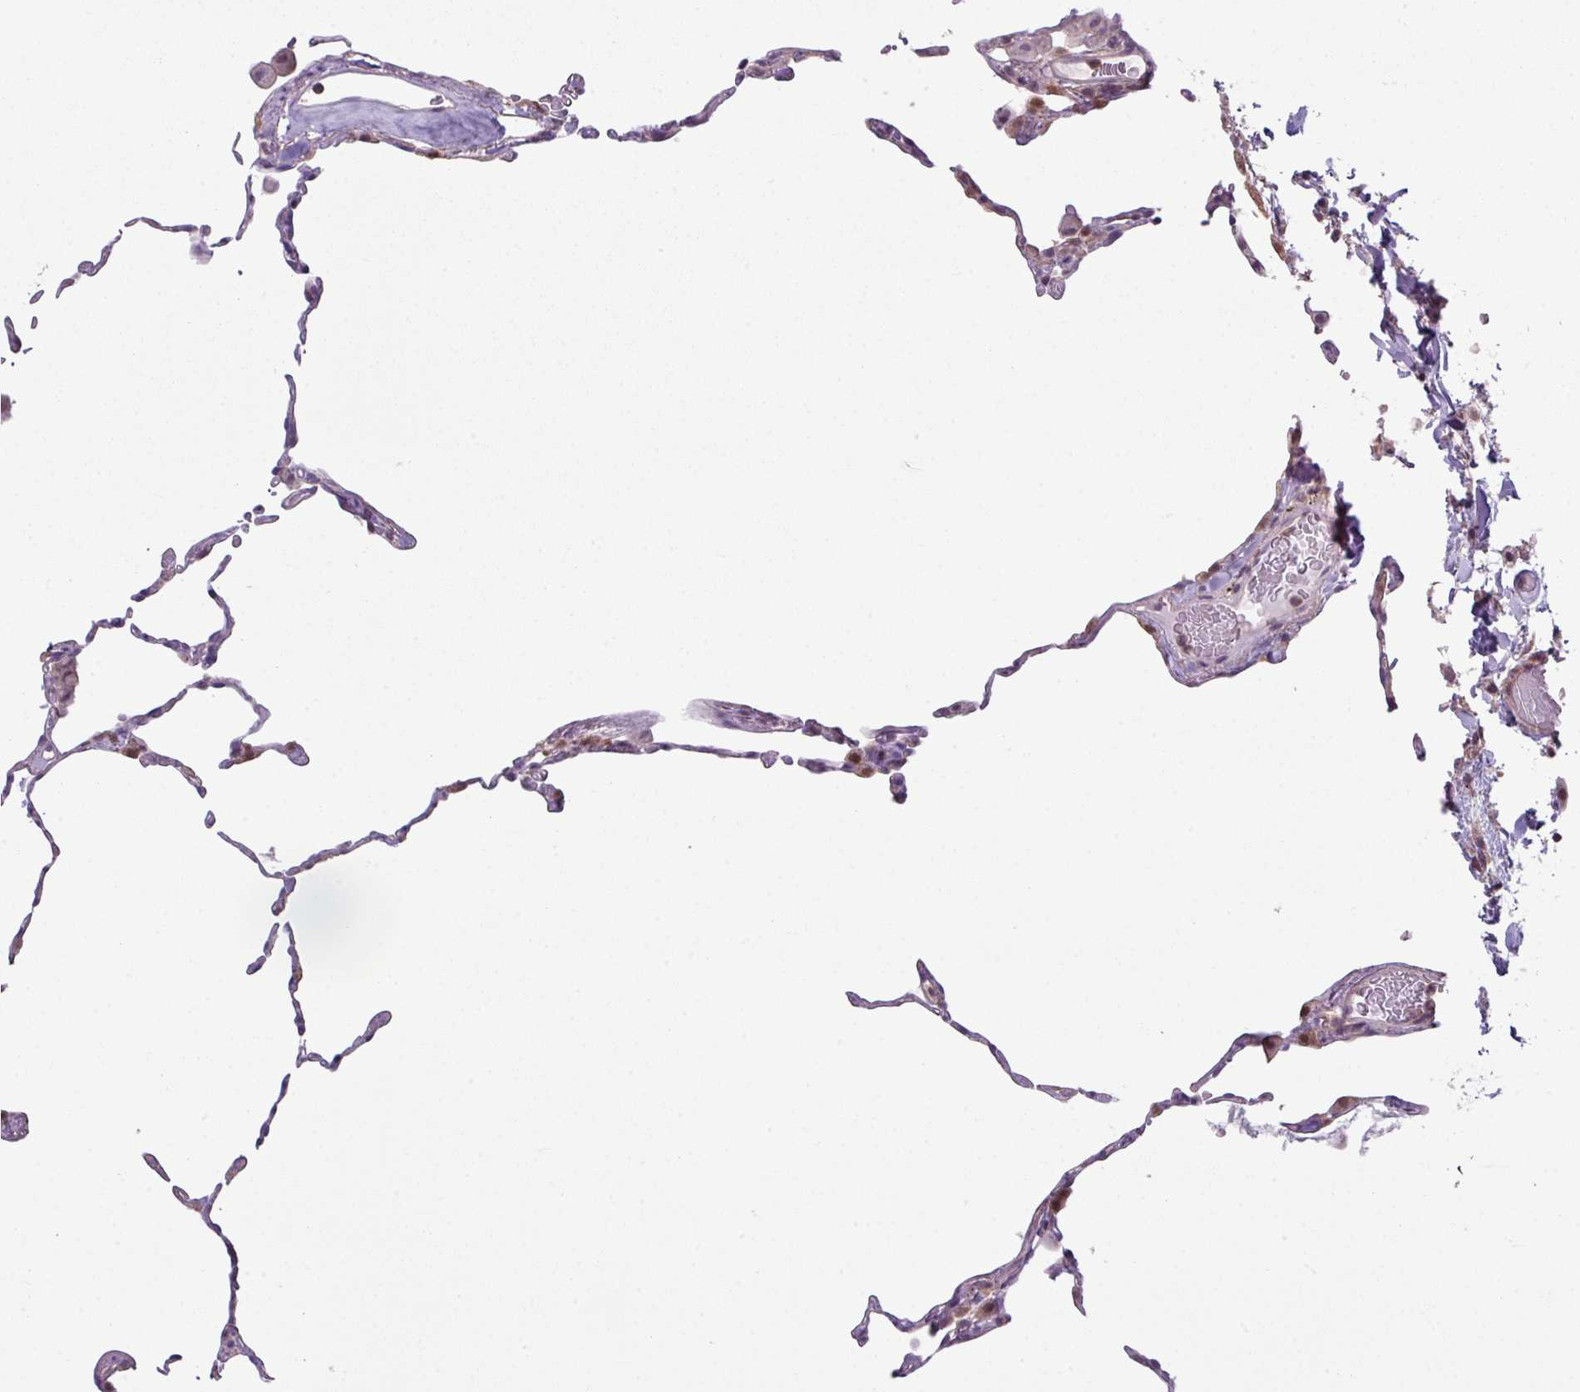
{"staining": {"intensity": "negative", "quantity": "none", "location": "none"}, "tissue": "lung", "cell_type": "Alveolar cells", "image_type": "normal", "snomed": [{"axis": "morphology", "description": "Normal tissue, NOS"}, {"axis": "topography", "description": "Lung"}], "caption": "This is a photomicrograph of IHC staining of normal lung, which shows no staining in alveolar cells.", "gene": "TTLL12", "patient": {"sex": "female", "age": 57}}